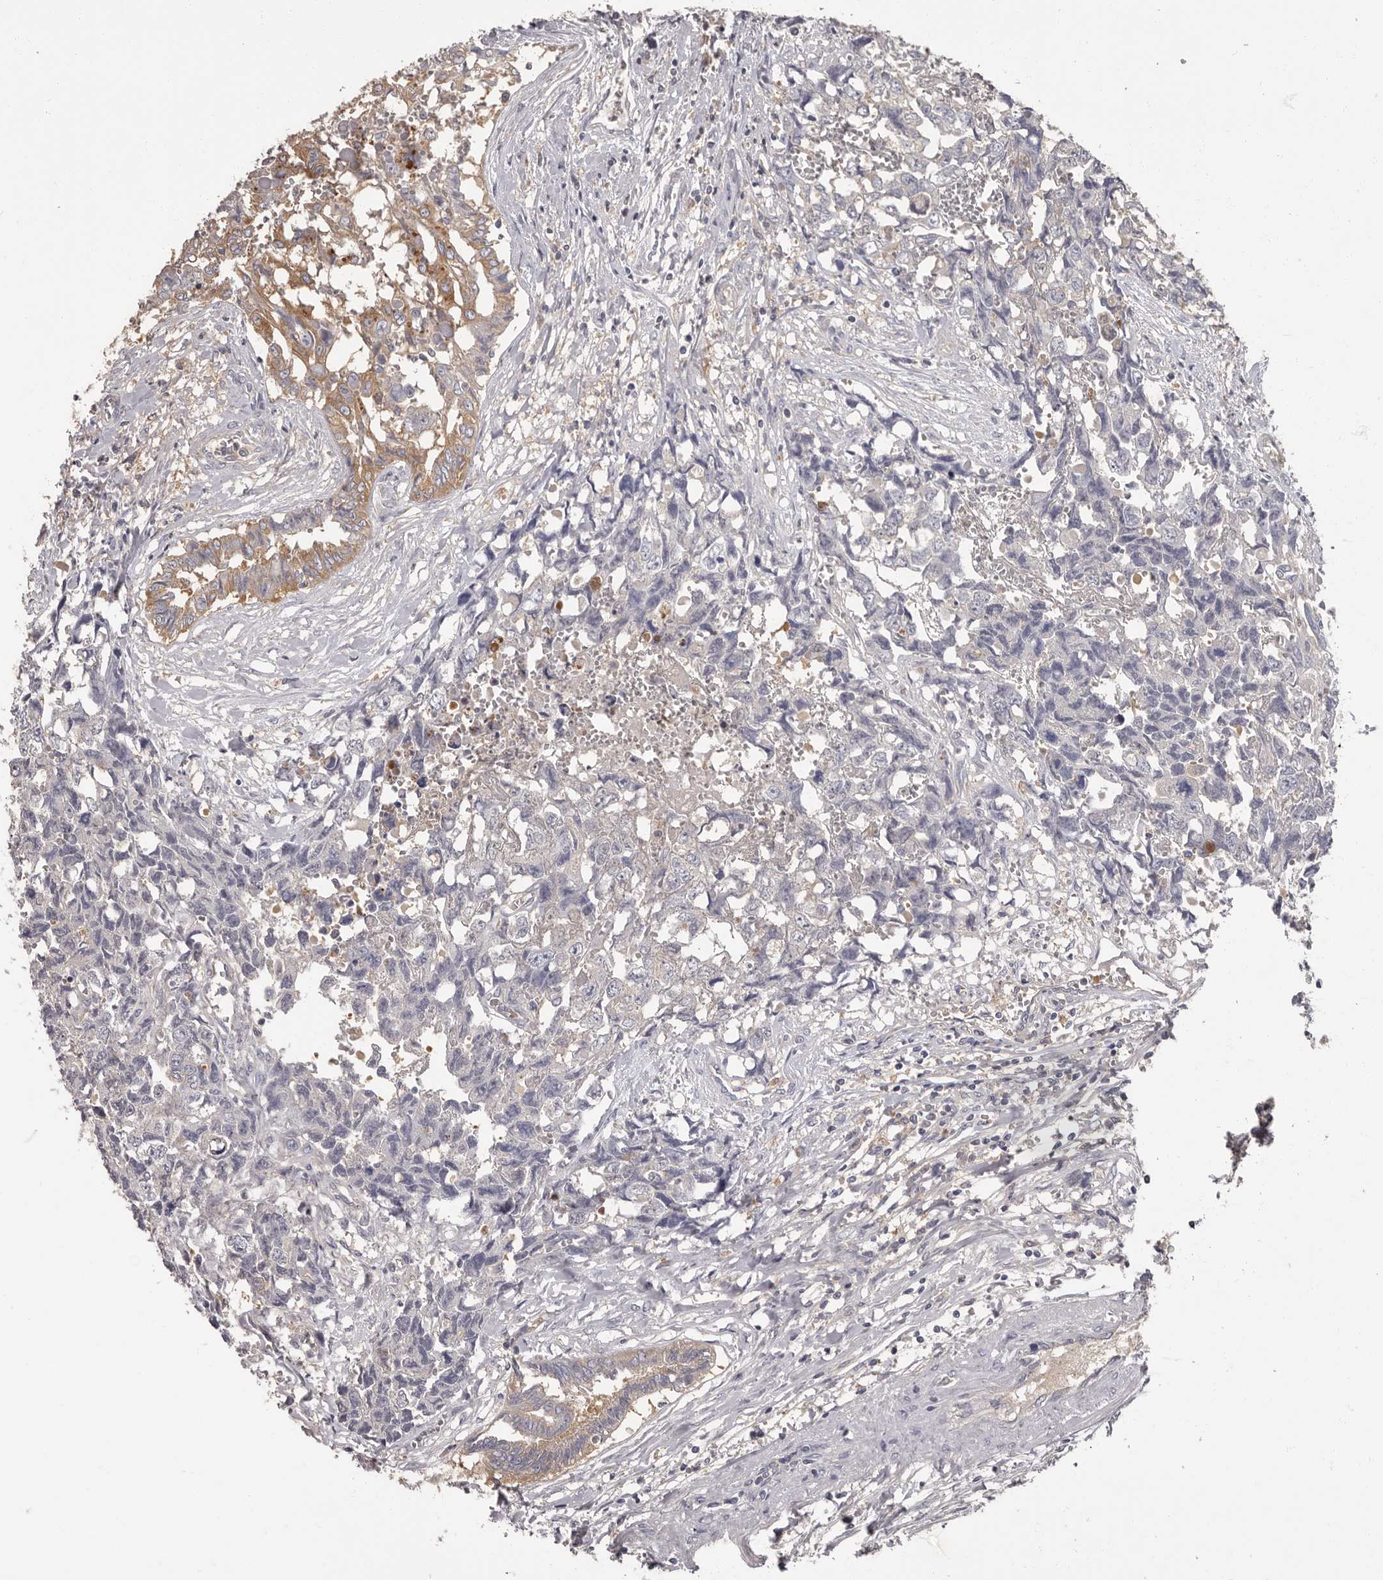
{"staining": {"intensity": "negative", "quantity": "none", "location": "none"}, "tissue": "testis cancer", "cell_type": "Tumor cells", "image_type": "cancer", "snomed": [{"axis": "morphology", "description": "Carcinoma, Embryonal, NOS"}, {"axis": "topography", "description": "Testis"}], "caption": "The histopathology image shows no staining of tumor cells in testis cancer (embryonal carcinoma).", "gene": "APEH", "patient": {"sex": "male", "age": 31}}